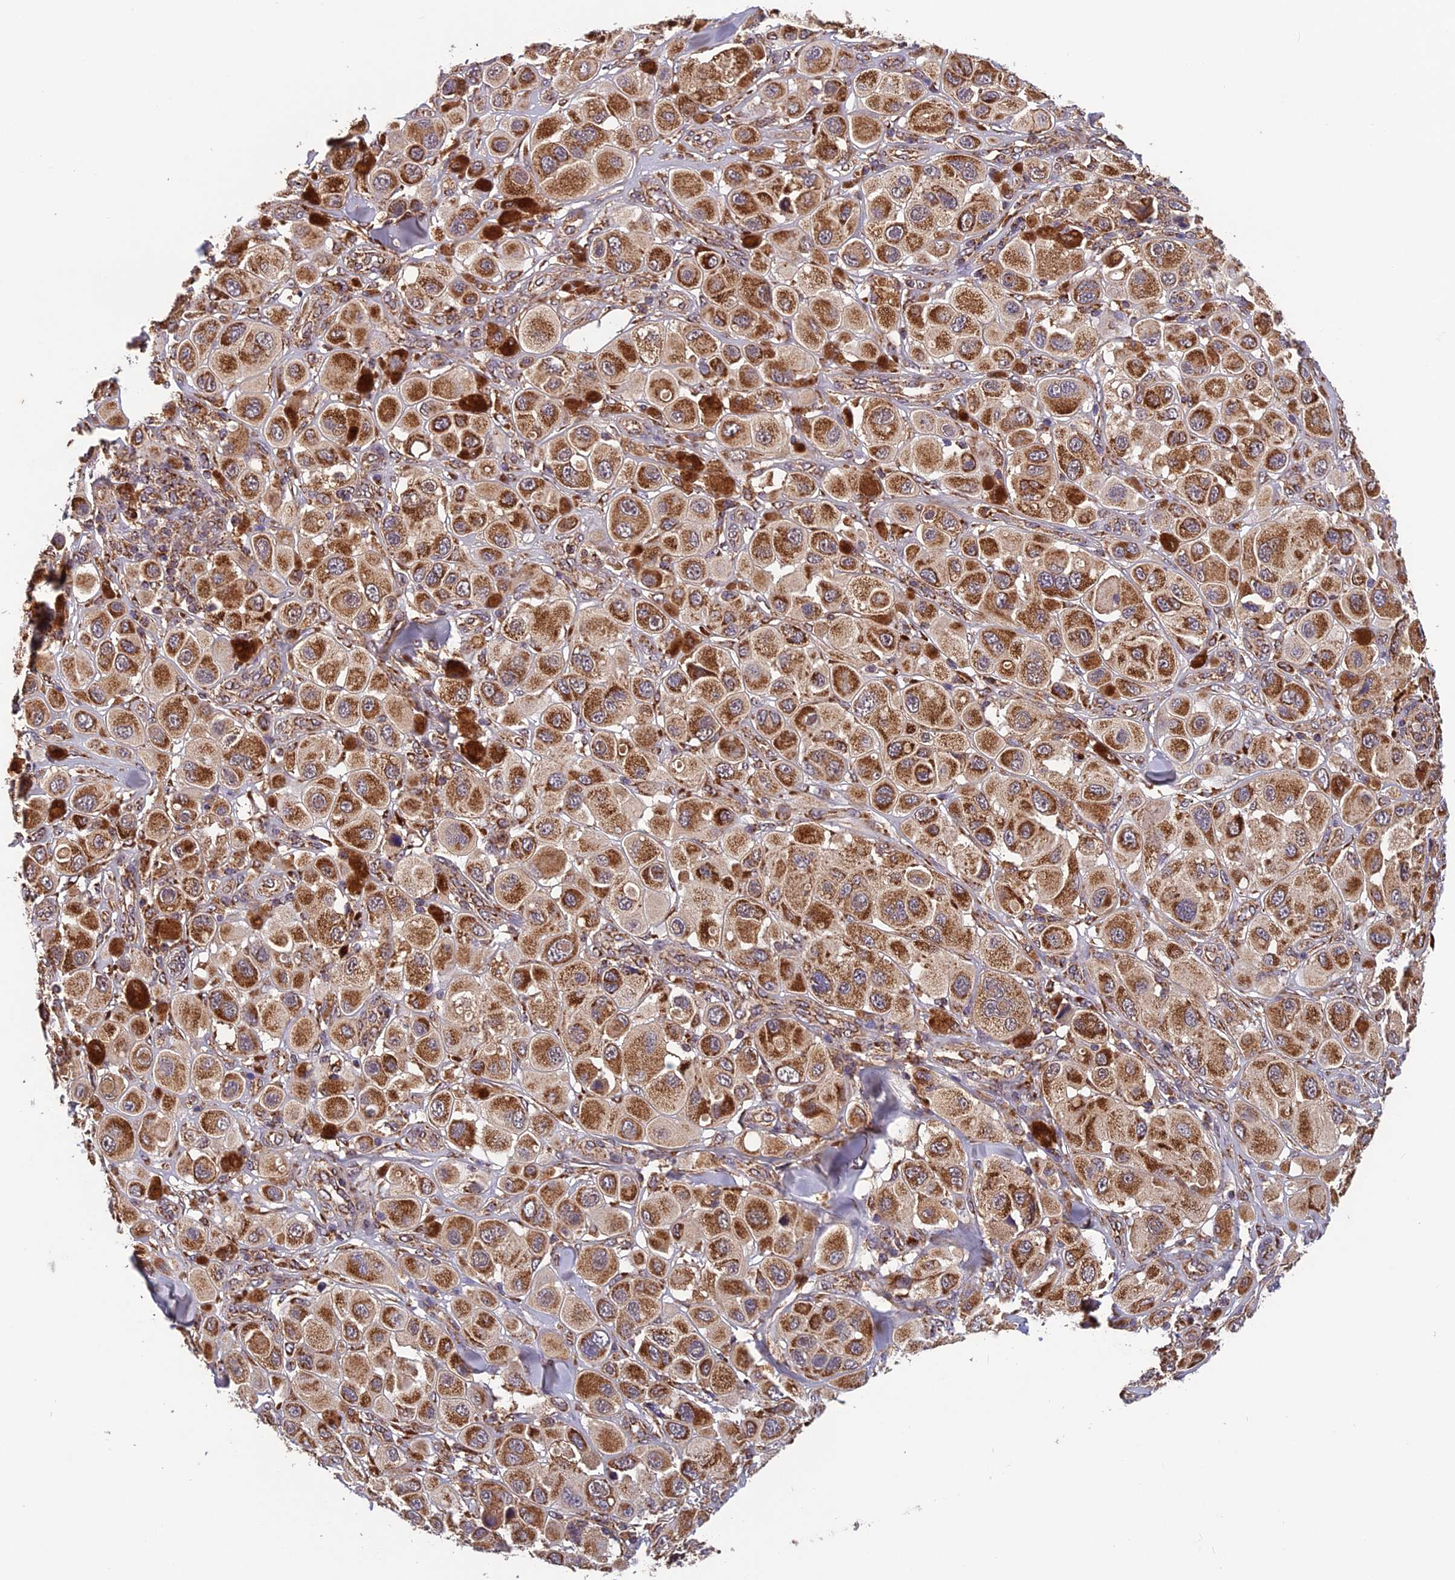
{"staining": {"intensity": "strong", "quantity": ">75%", "location": "cytoplasmic/membranous"}, "tissue": "melanoma", "cell_type": "Tumor cells", "image_type": "cancer", "snomed": [{"axis": "morphology", "description": "Malignant melanoma, Metastatic site"}, {"axis": "topography", "description": "Skin"}], "caption": "Immunohistochemistry (IHC) image of neoplastic tissue: human melanoma stained using immunohistochemistry (IHC) shows high levels of strong protein expression localized specifically in the cytoplasmic/membranous of tumor cells, appearing as a cytoplasmic/membranous brown color.", "gene": "CCDC15", "patient": {"sex": "male", "age": 41}}